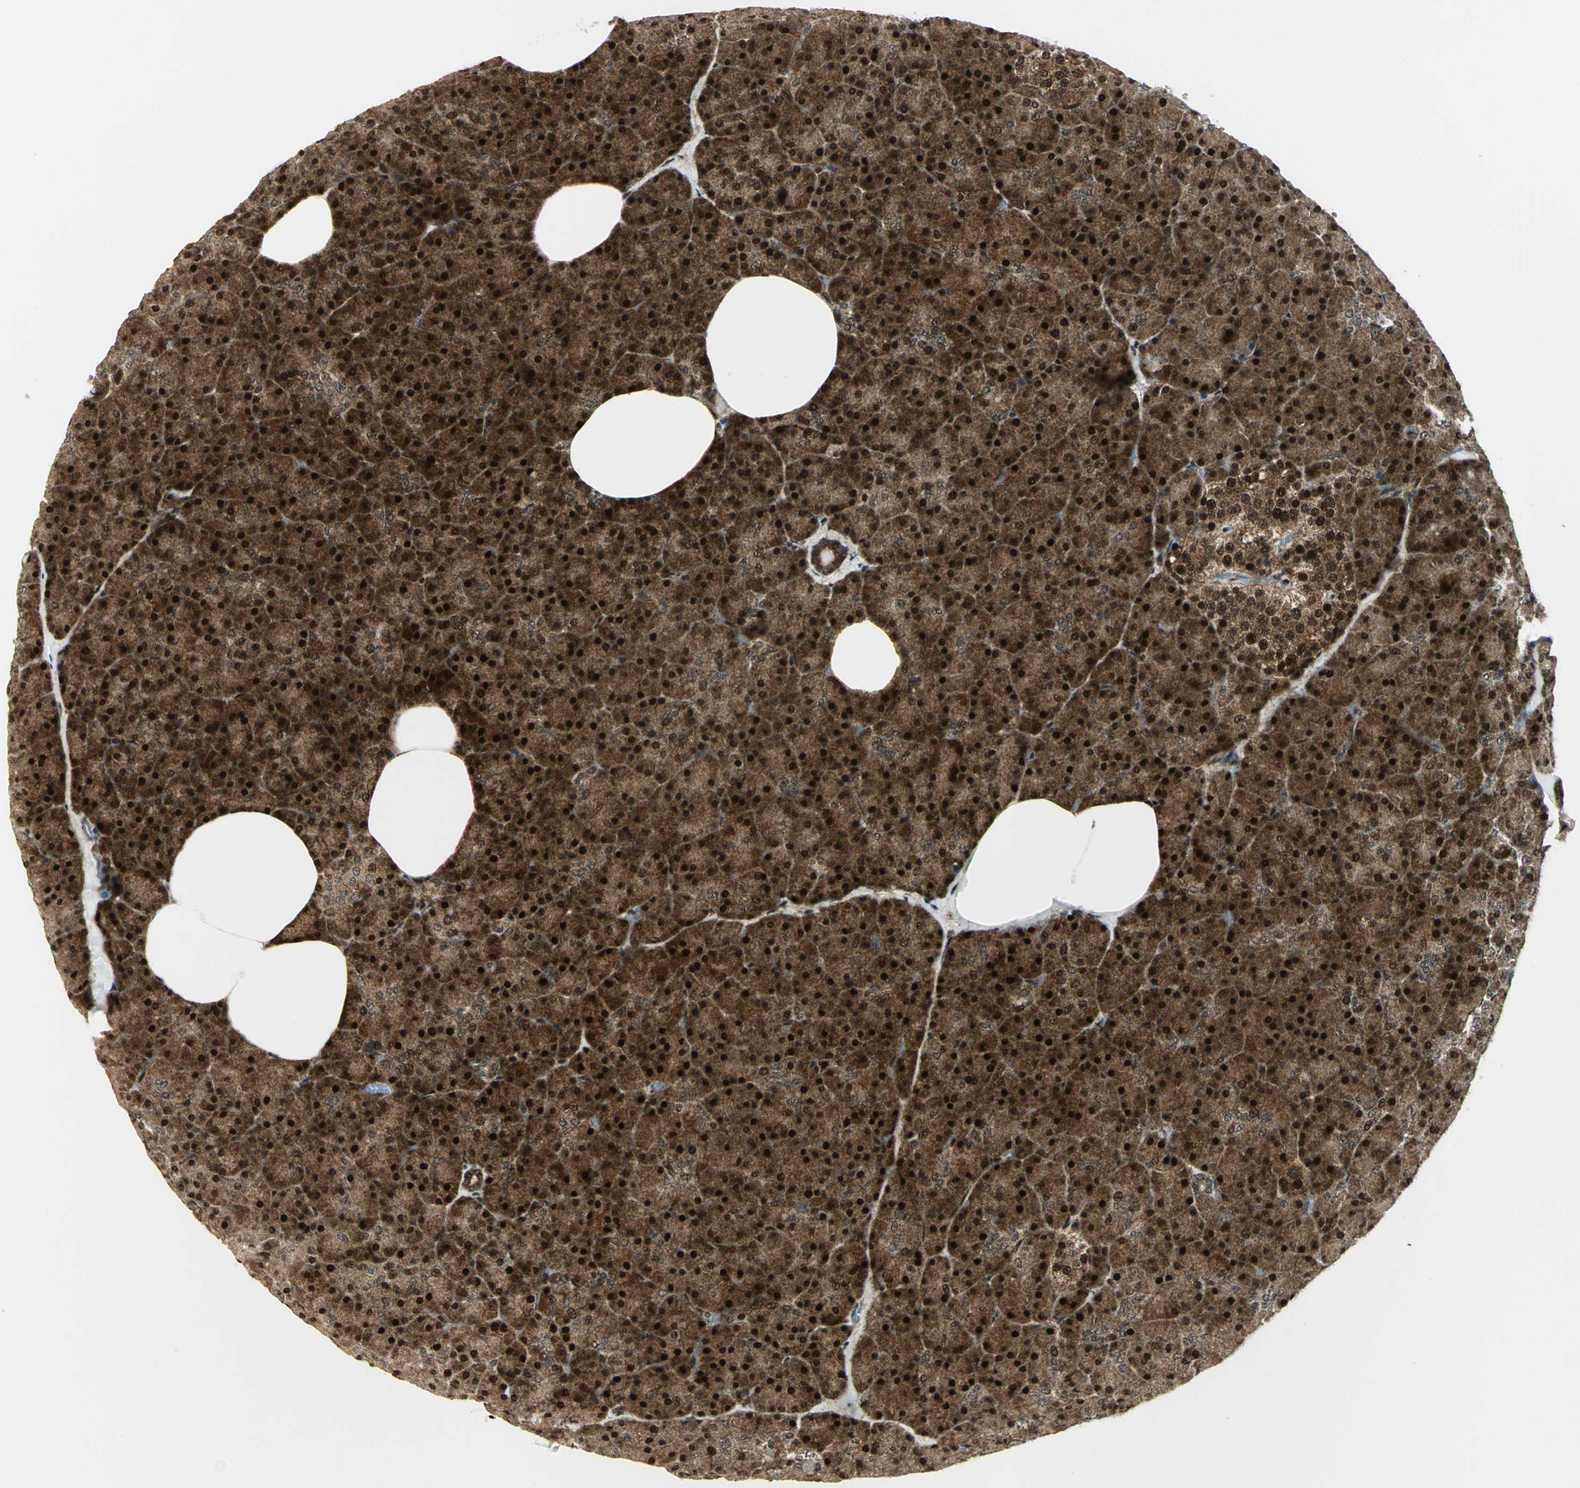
{"staining": {"intensity": "strong", "quantity": ">75%", "location": "cytoplasmic/membranous,nuclear"}, "tissue": "pancreas", "cell_type": "Exocrine glandular cells", "image_type": "normal", "snomed": [{"axis": "morphology", "description": "Normal tissue, NOS"}, {"axis": "topography", "description": "Pancreas"}], "caption": "A high-resolution micrograph shows immunohistochemistry staining of normal pancreas, which shows strong cytoplasmic/membranous,nuclear expression in approximately >75% of exocrine glandular cells. (Stains: DAB (3,3'-diaminobenzidine) in brown, nuclei in blue, Microscopy: brightfield microscopy at high magnification).", "gene": "COPS5", "patient": {"sex": "female", "age": 35}}